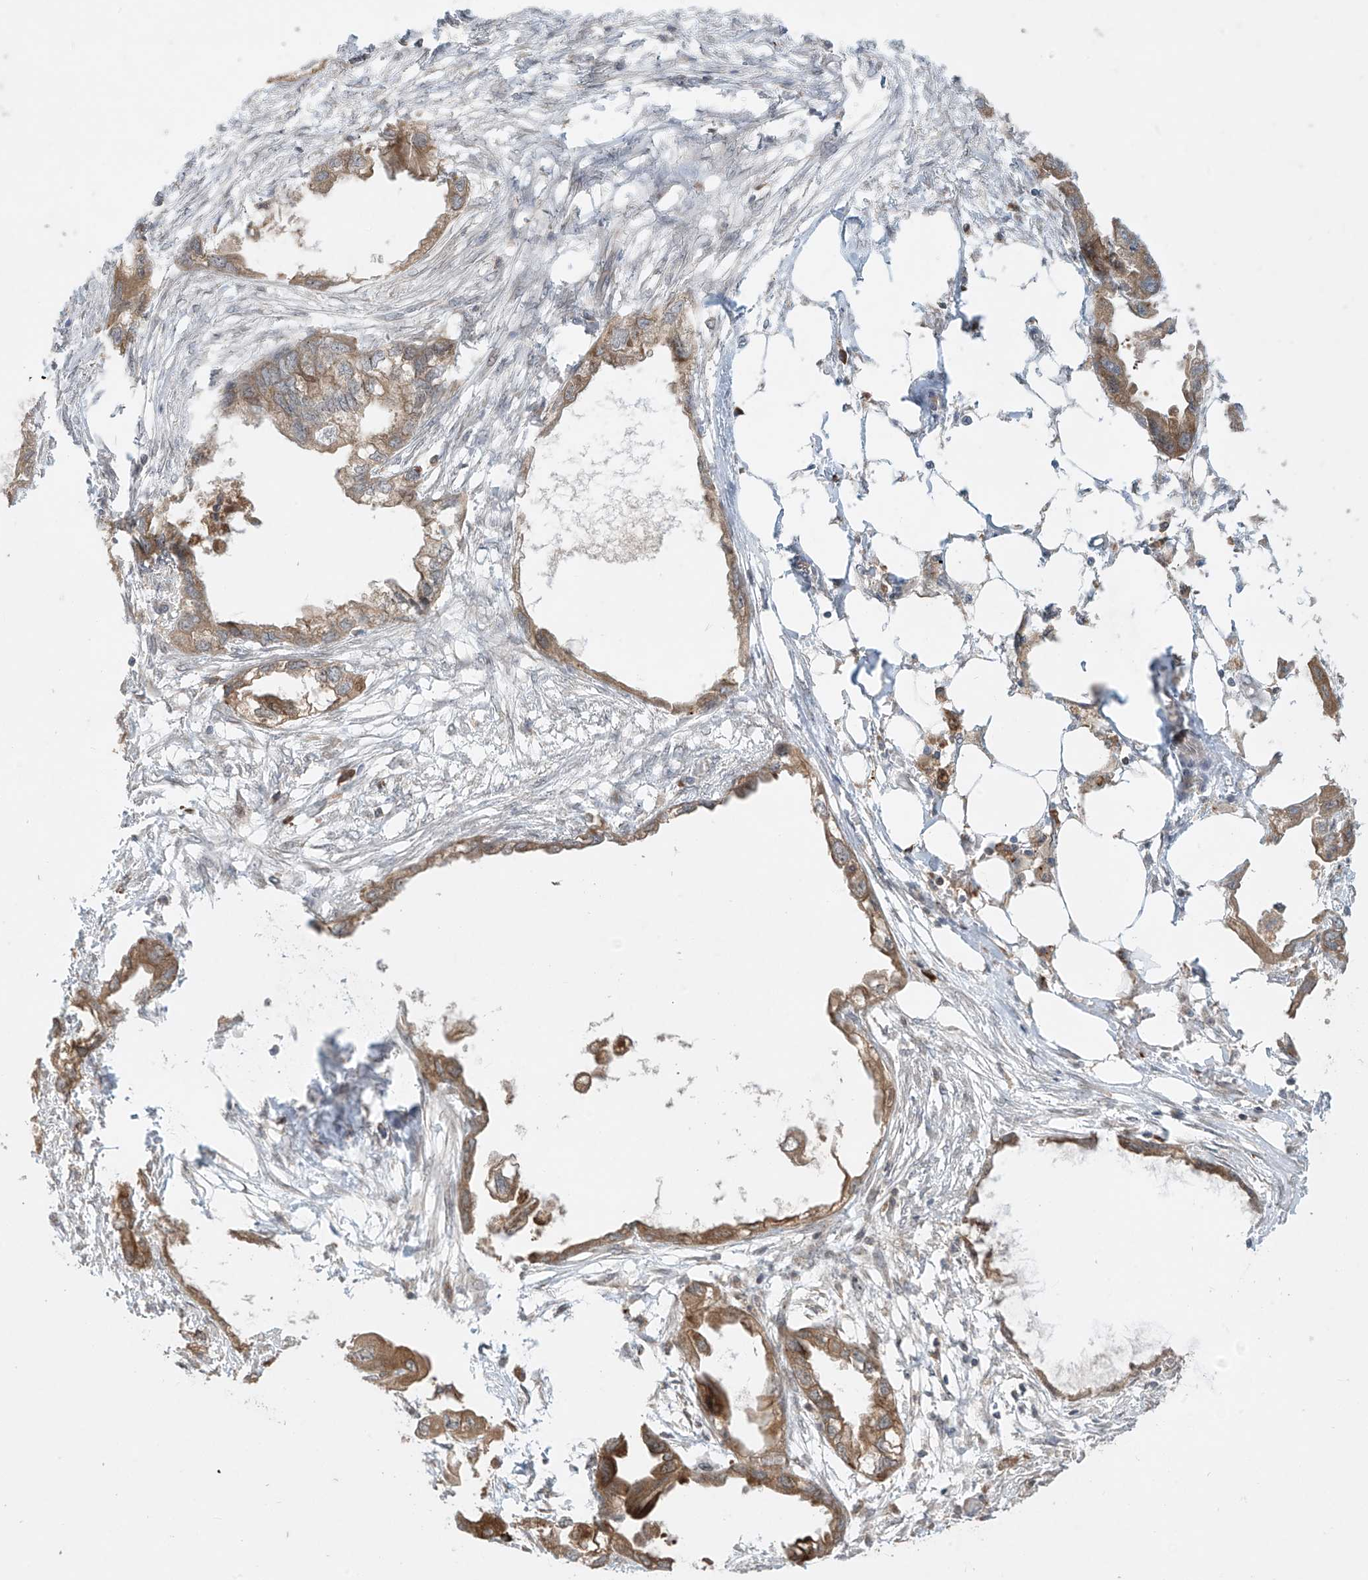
{"staining": {"intensity": "moderate", "quantity": ">75%", "location": "cytoplasmic/membranous"}, "tissue": "endometrial cancer", "cell_type": "Tumor cells", "image_type": "cancer", "snomed": [{"axis": "morphology", "description": "Adenocarcinoma, NOS"}, {"axis": "morphology", "description": "Adenocarcinoma, metastatic, NOS"}, {"axis": "topography", "description": "Adipose tissue"}, {"axis": "topography", "description": "Endometrium"}], "caption": "A medium amount of moderate cytoplasmic/membranous staining is identified in approximately >75% of tumor cells in endometrial metastatic adenocarcinoma tissue.", "gene": "PPAT", "patient": {"sex": "female", "age": 67}}